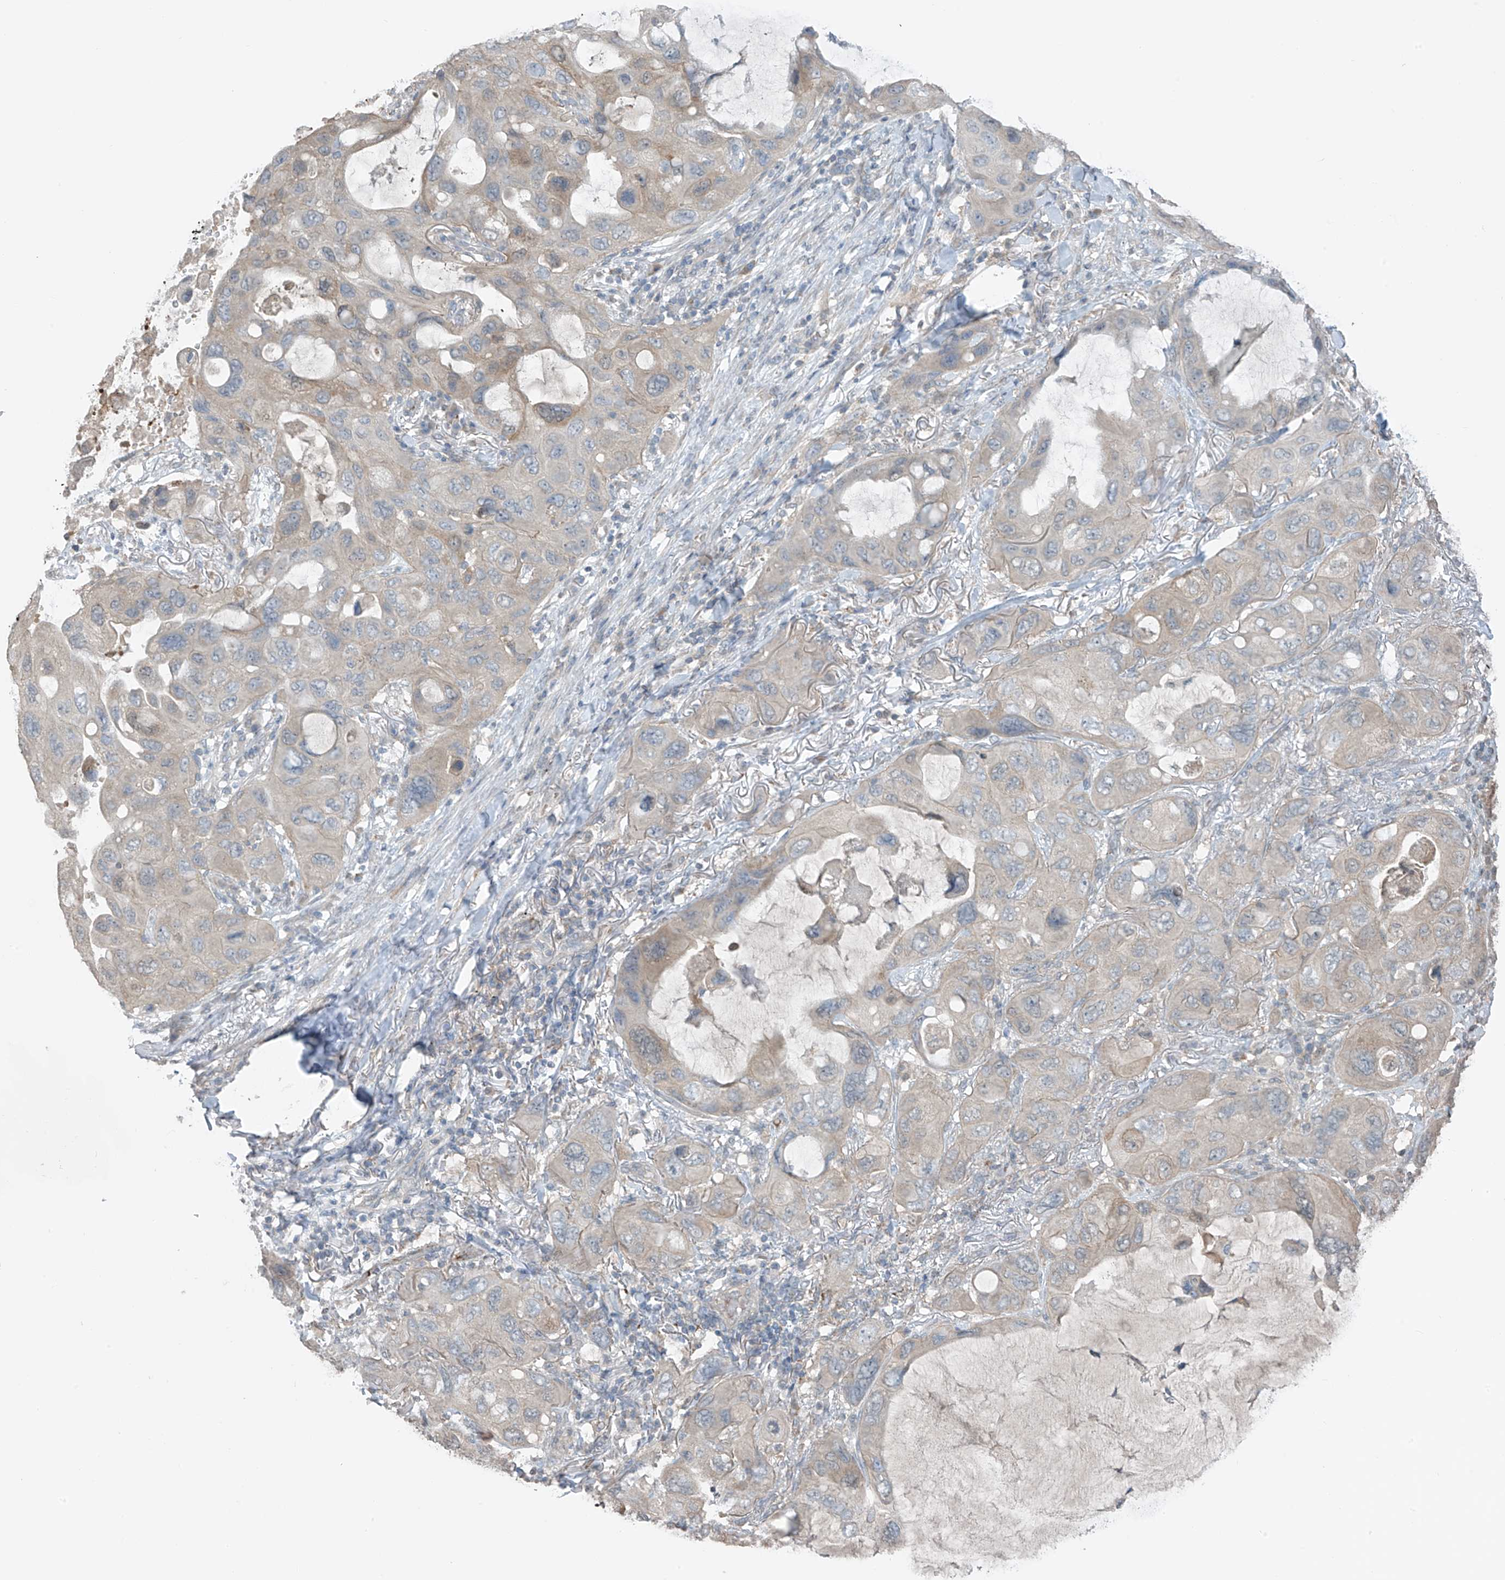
{"staining": {"intensity": "weak", "quantity": "<25%", "location": "cytoplasmic/membranous"}, "tissue": "lung cancer", "cell_type": "Tumor cells", "image_type": "cancer", "snomed": [{"axis": "morphology", "description": "Squamous cell carcinoma, NOS"}, {"axis": "topography", "description": "Lung"}], "caption": "Image shows no protein staining in tumor cells of lung cancer tissue.", "gene": "HOXA11", "patient": {"sex": "female", "age": 73}}